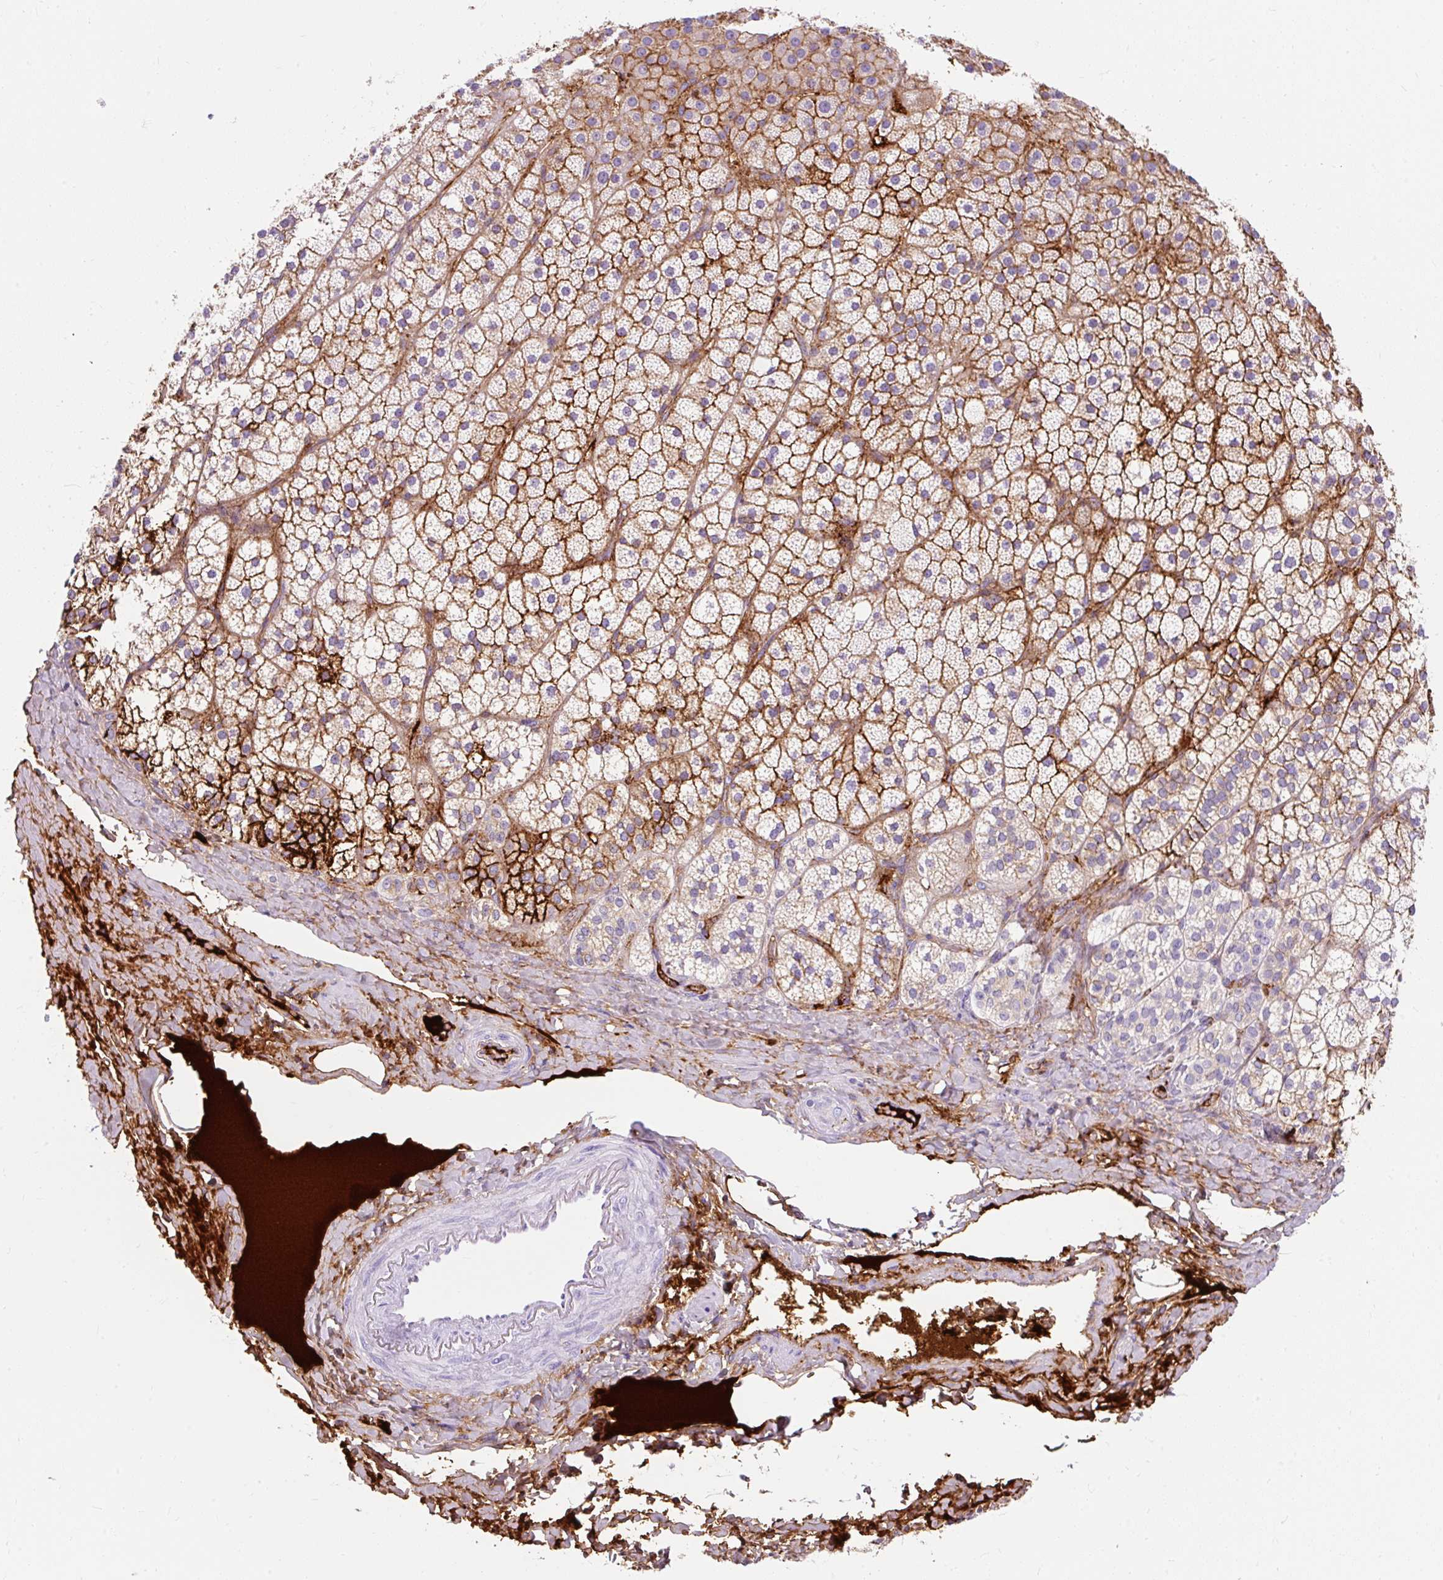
{"staining": {"intensity": "moderate", "quantity": ">75%", "location": "cytoplasmic/membranous"}, "tissue": "adrenal gland", "cell_type": "Glandular cells", "image_type": "normal", "snomed": [{"axis": "morphology", "description": "Normal tissue, NOS"}, {"axis": "topography", "description": "Adrenal gland"}], "caption": "Moderate cytoplasmic/membranous protein positivity is present in approximately >75% of glandular cells in adrenal gland. (DAB IHC with brightfield microscopy, high magnification).", "gene": "APOC2", "patient": {"sex": "male", "age": 53}}